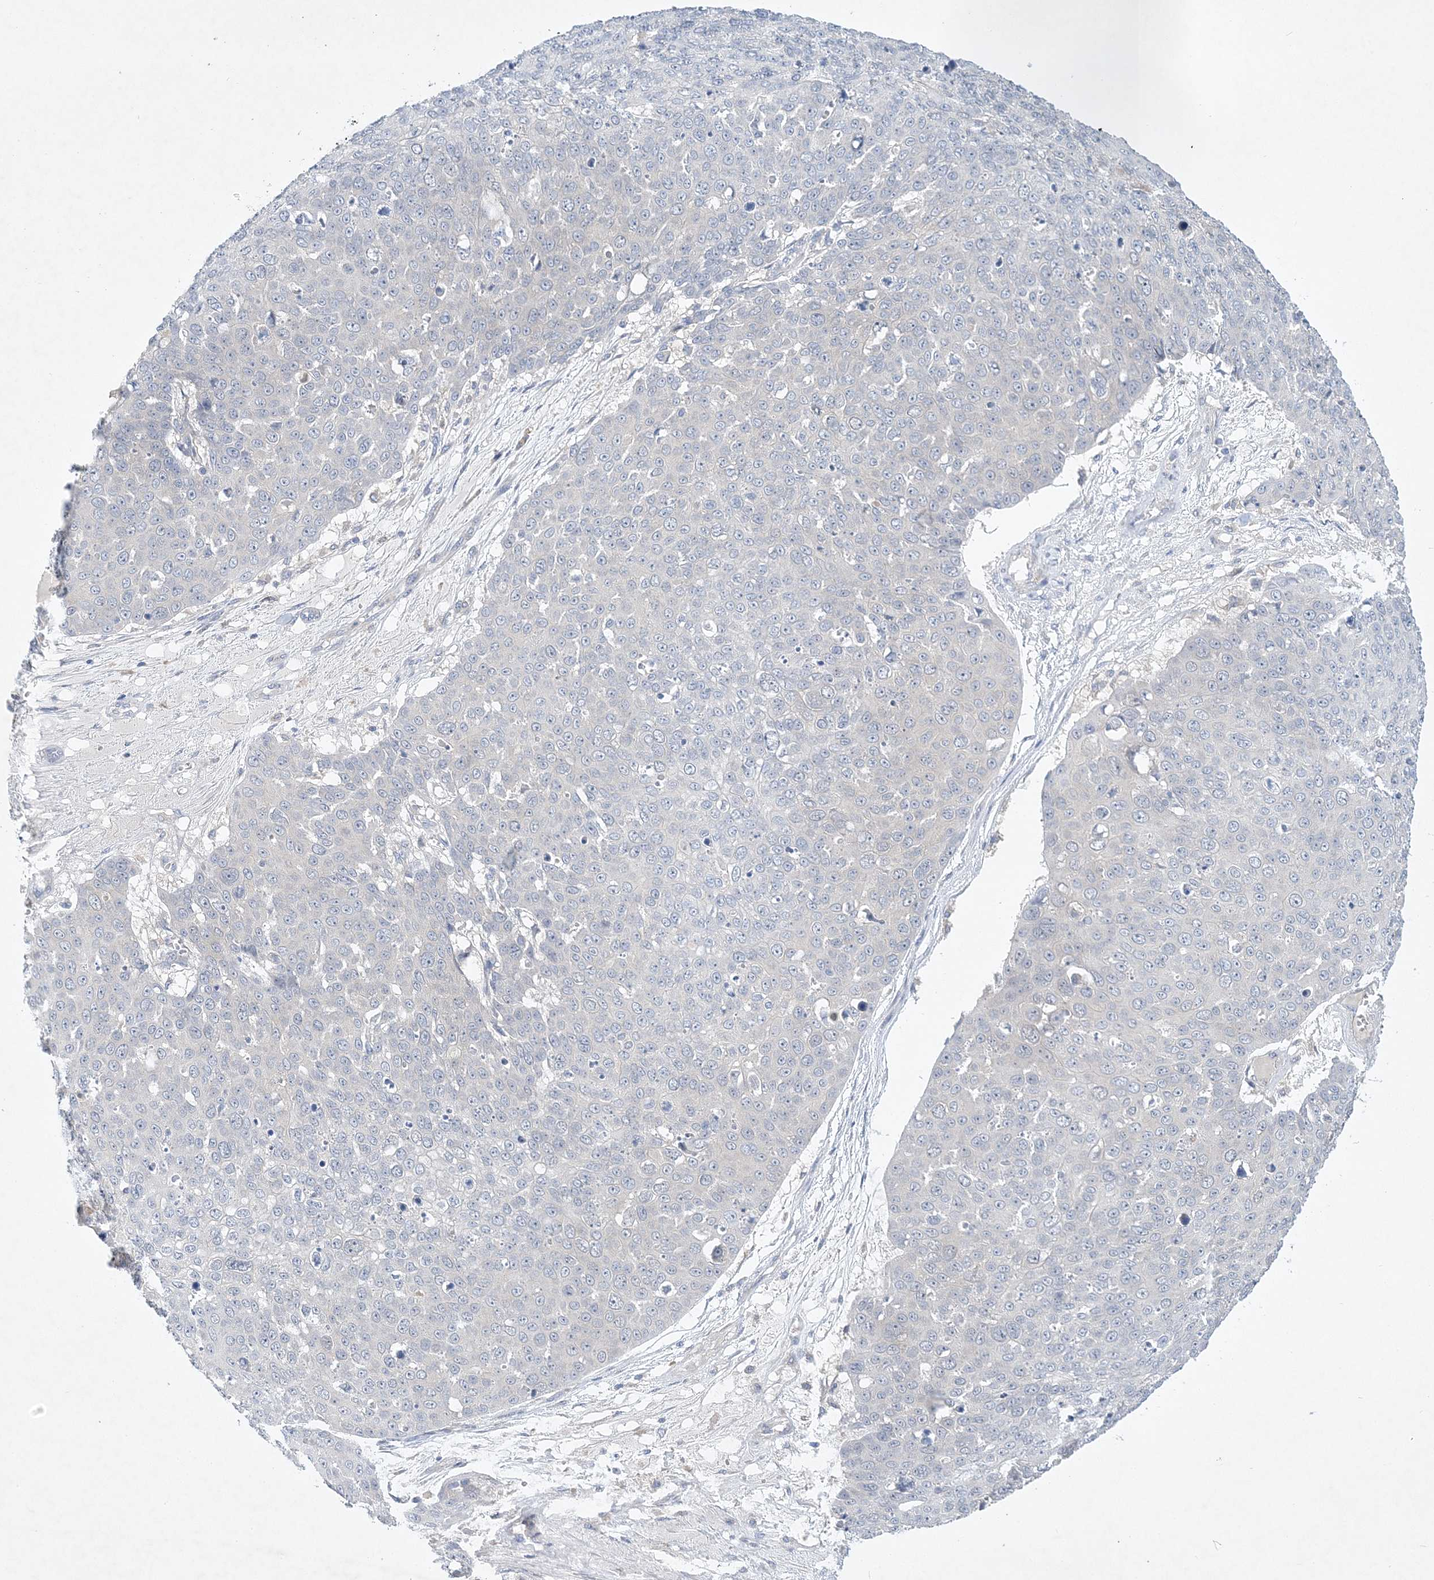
{"staining": {"intensity": "negative", "quantity": "none", "location": "none"}, "tissue": "skin cancer", "cell_type": "Tumor cells", "image_type": "cancer", "snomed": [{"axis": "morphology", "description": "Squamous cell carcinoma, NOS"}, {"axis": "topography", "description": "Skin"}], "caption": "DAB immunohistochemical staining of skin cancer (squamous cell carcinoma) demonstrates no significant staining in tumor cells.", "gene": "ANKRD35", "patient": {"sex": "male", "age": 71}}